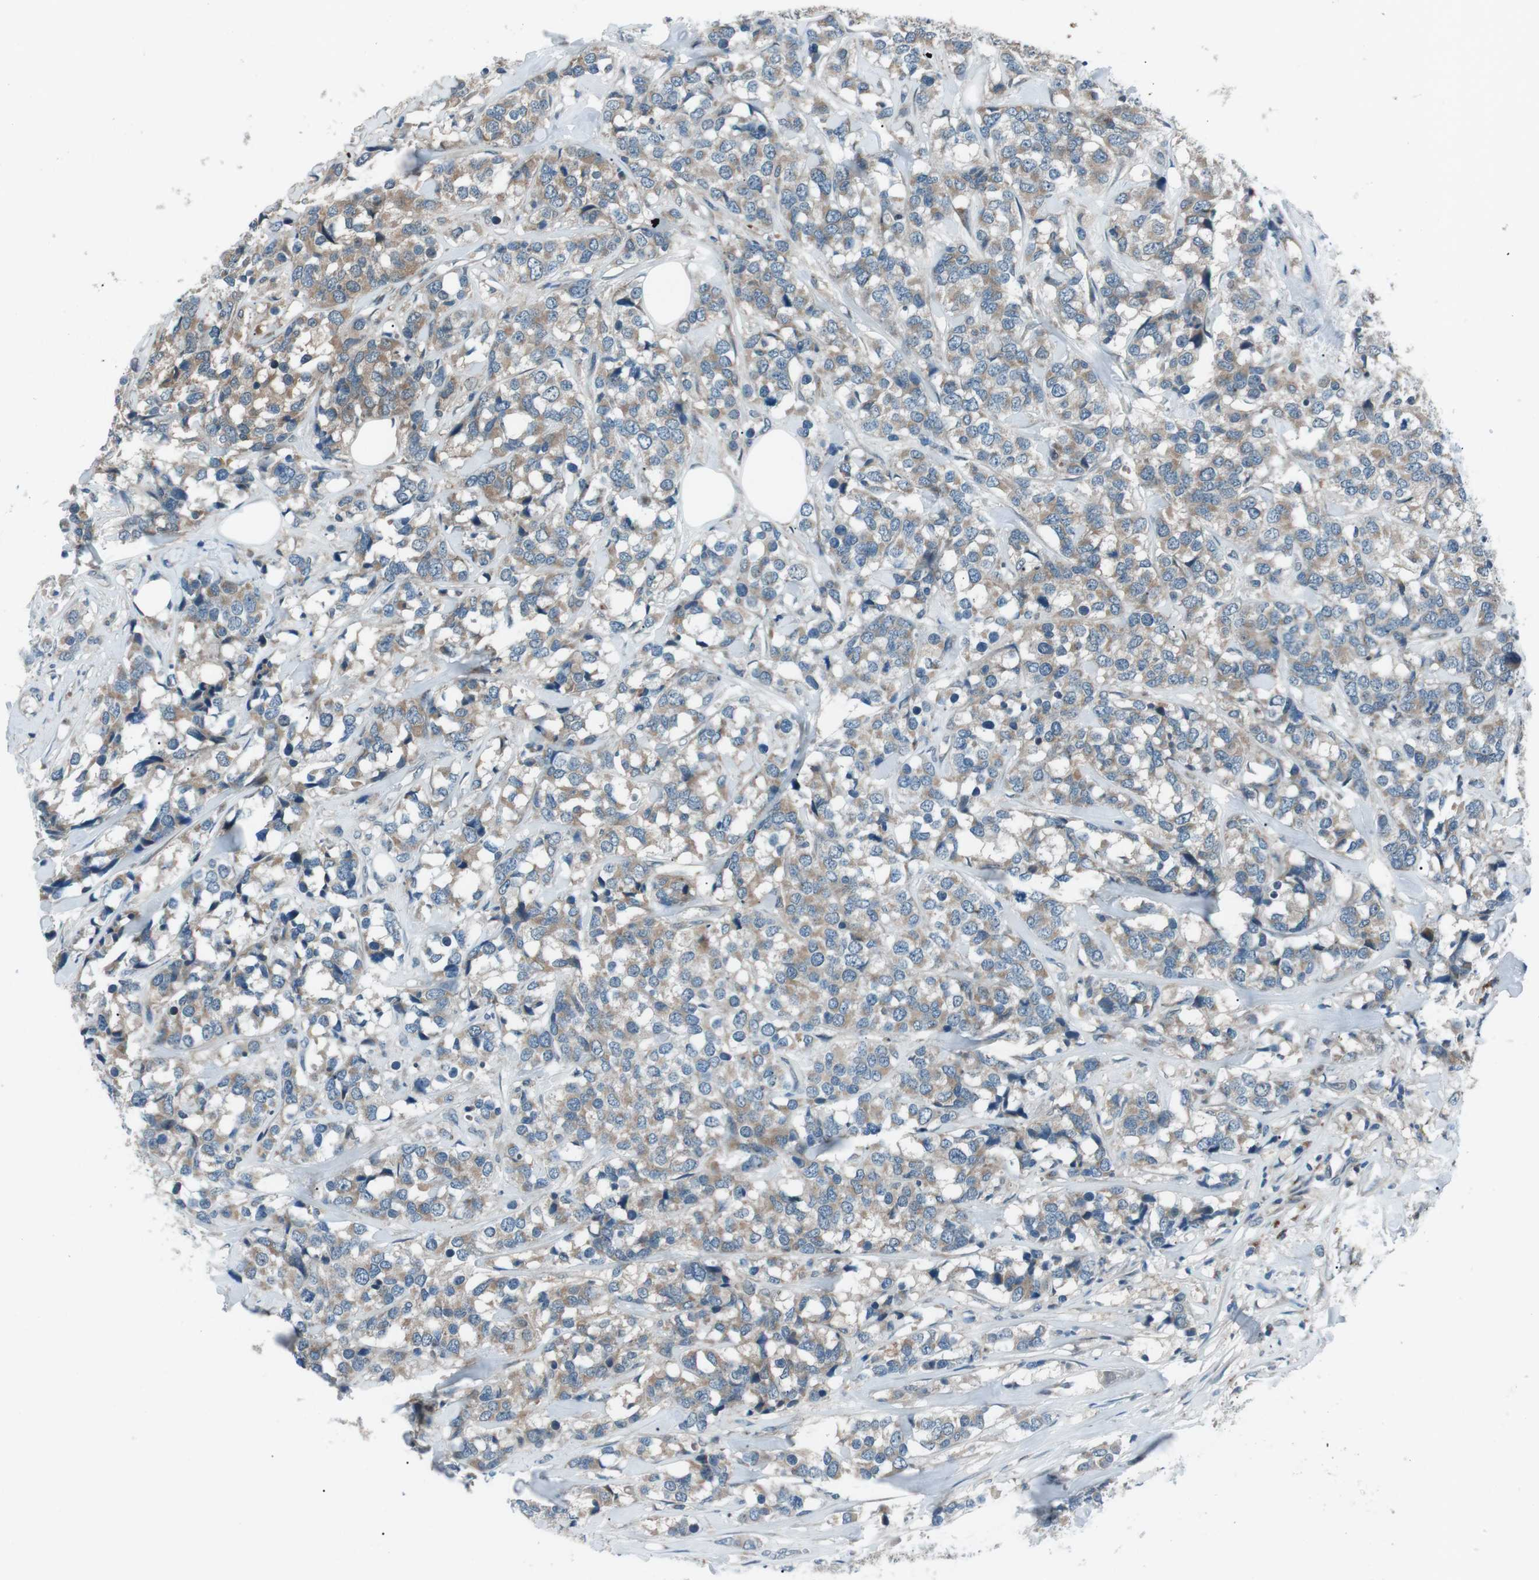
{"staining": {"intensity": "weak", "quantity": ">75%", "location": "cytoplasmic/membranous"}, "tissue": "breast cancer", "cell_type": "Tumor cells", "image_type": "cancer", "snomed": [{"axis": "morphology", "description": "Lobular carcinoma"}, {"axis": "topography", "description": "Breast"}], "caption": "Brown immunohistochemical staining in lobular carcinoma (breast) reveals weak cytoplasmic/membranous expression in approximately >75% of tumor cells.", "gene": "LRIG2", "patient": {"sex": "female", "age": 59}}